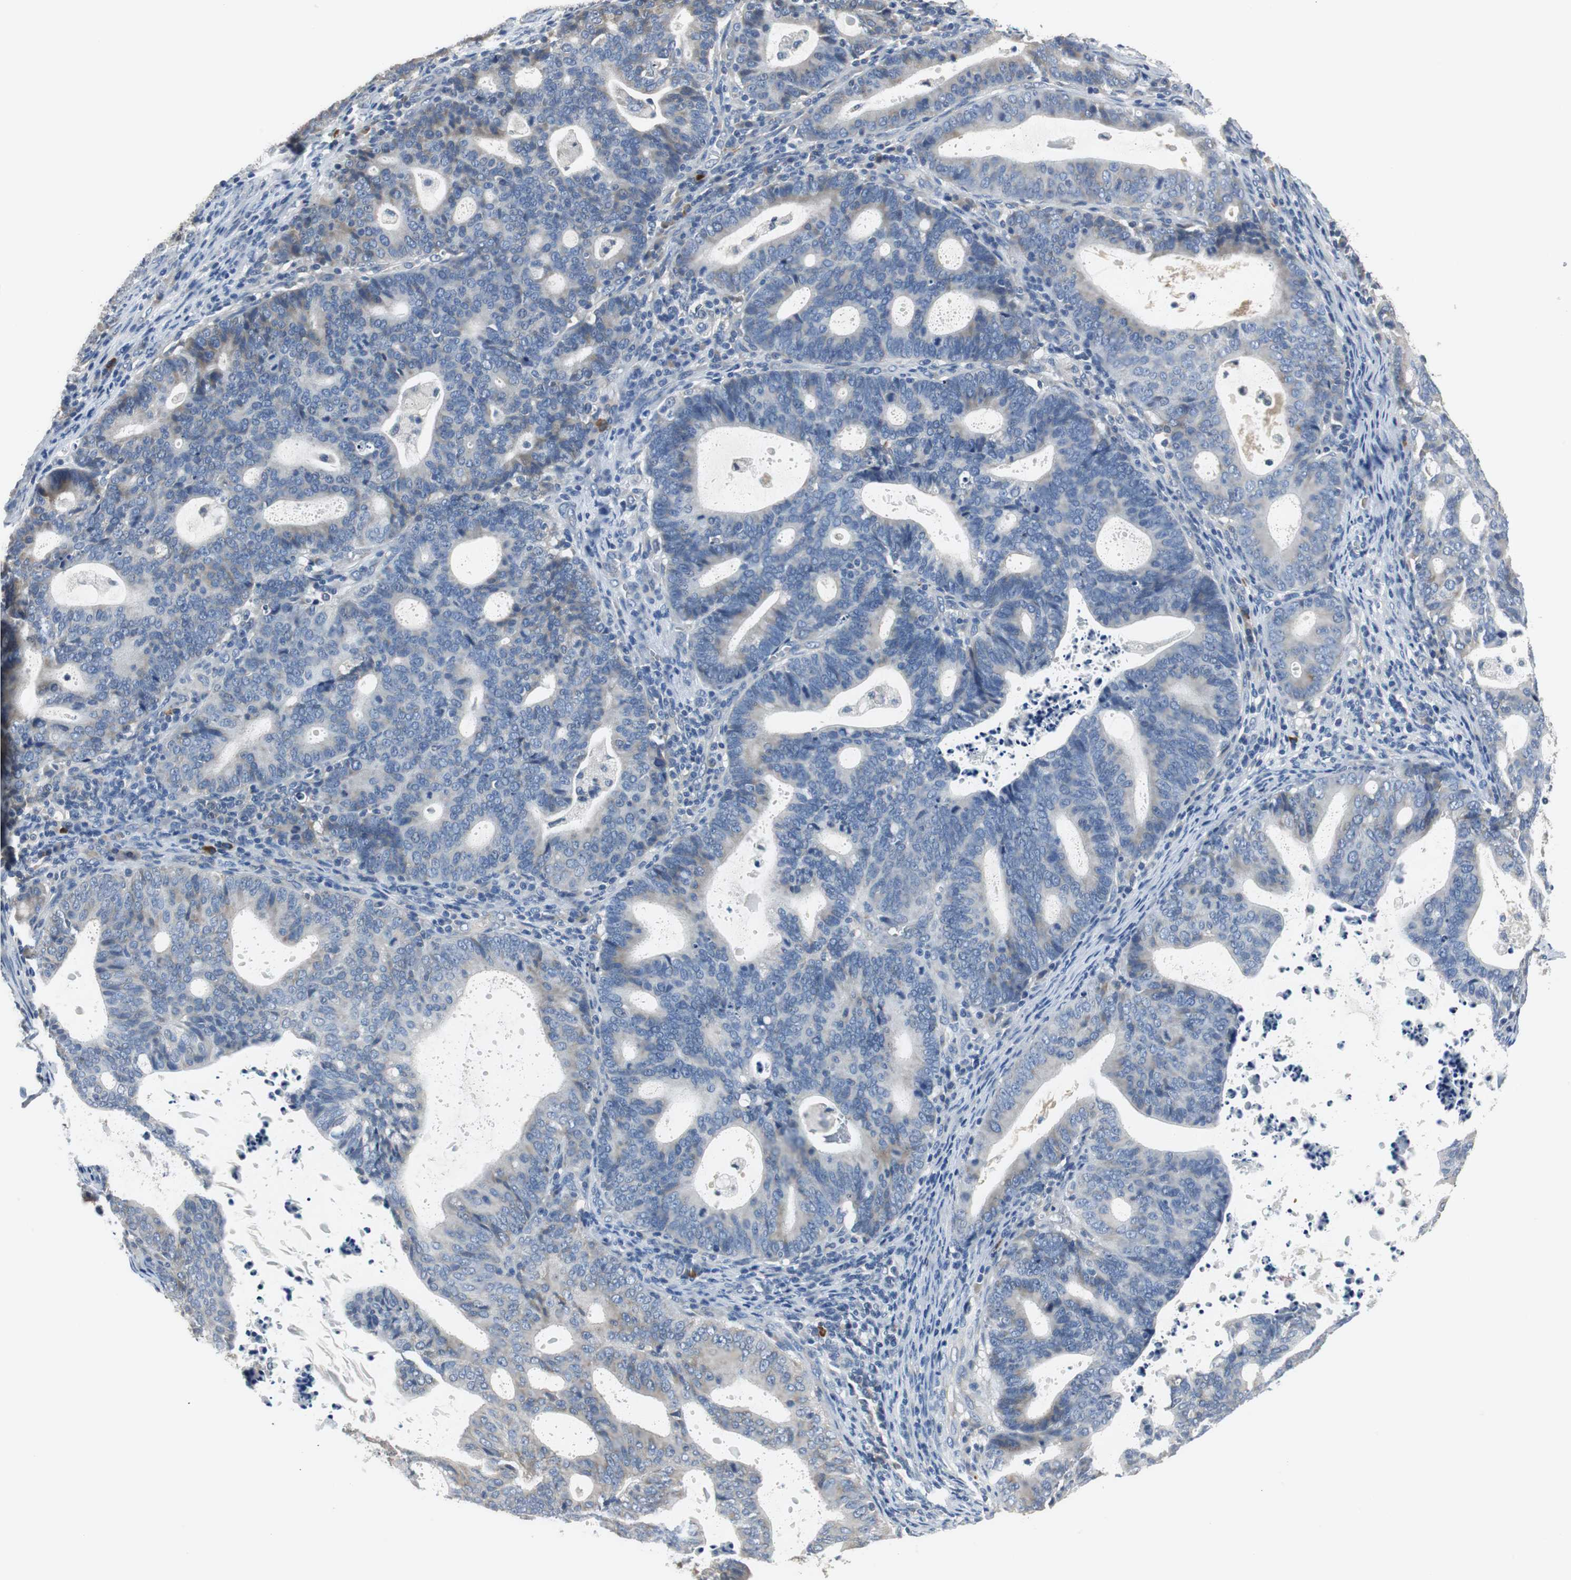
{"staining": {"intensity": "weak", "quantity": "<25%", "location": "cytoplasmic/membranous"}, "tissue": "endometrial cancer", "cell_type": "Tumor cells", "image_type": "cancer", "snomed": [{"axis": "morphology", "description": "Adenocarcinoma, NOS"}, {"axis": "topography", "description": "Uterus"}], "caption": "Endometrial cancer stained for a protein using IHC shows no staining tumor cells.", "gene": "MTIF2", "patient": {"sex": "female", "age": 83}}